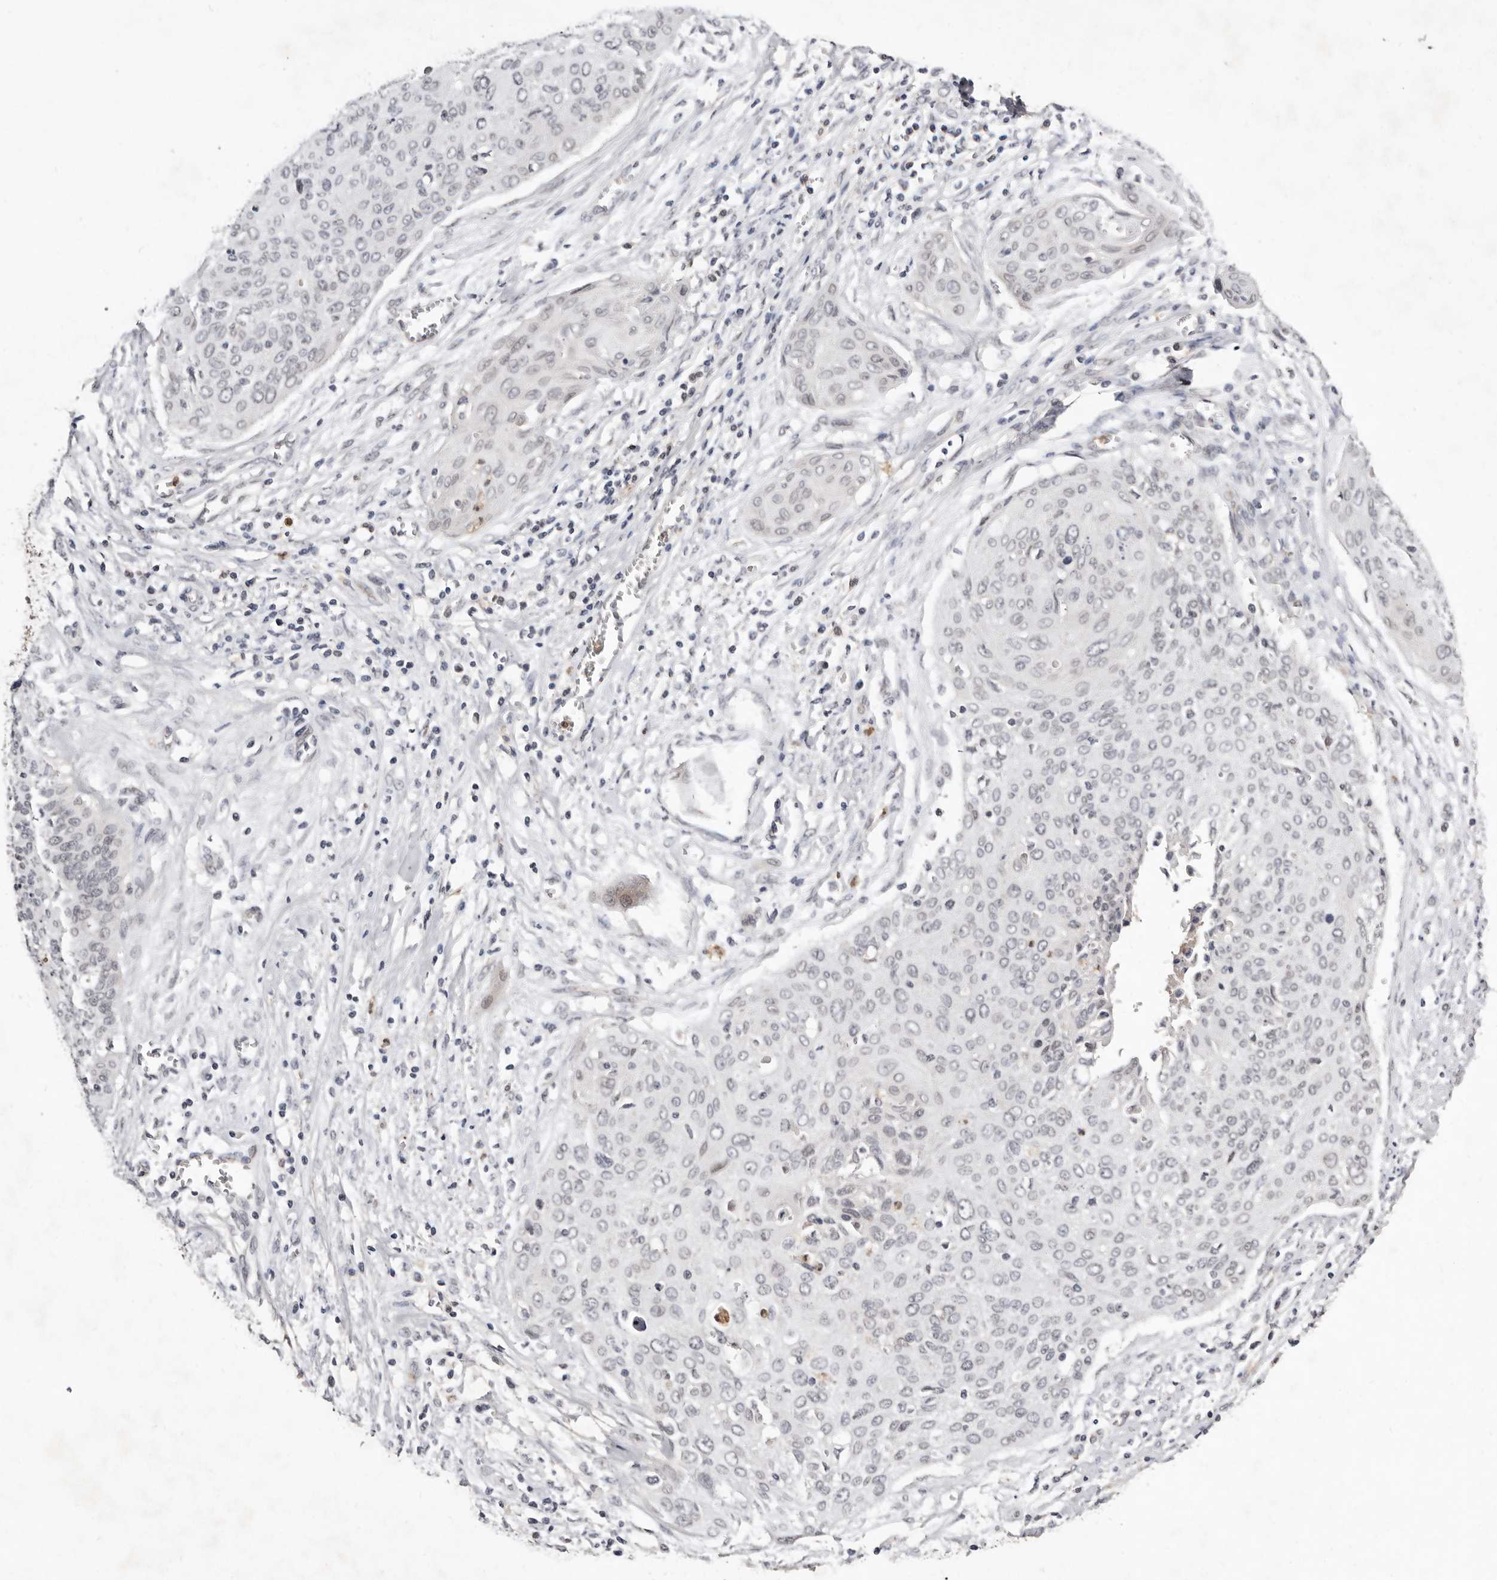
{"staining": {"intensity": "negative", "quantity": "none", "location": "none"}, "tissue": "cervical cancer", "cell_type": "Tumor cells", "image_type": "cancer", "snomed": [{"axis": "morphology", "description": "Squamous cell carcinoma, NOS"}, {"axis": "topography", "description": "Cervix"}], "caption": "This is an immunohistochemistry image of human cervical cancer (squamous cell carcinoma). There is no expression in tumor cells.", "gene": "SULT1E1", "patient": {"sex": "female", "age": 55}}